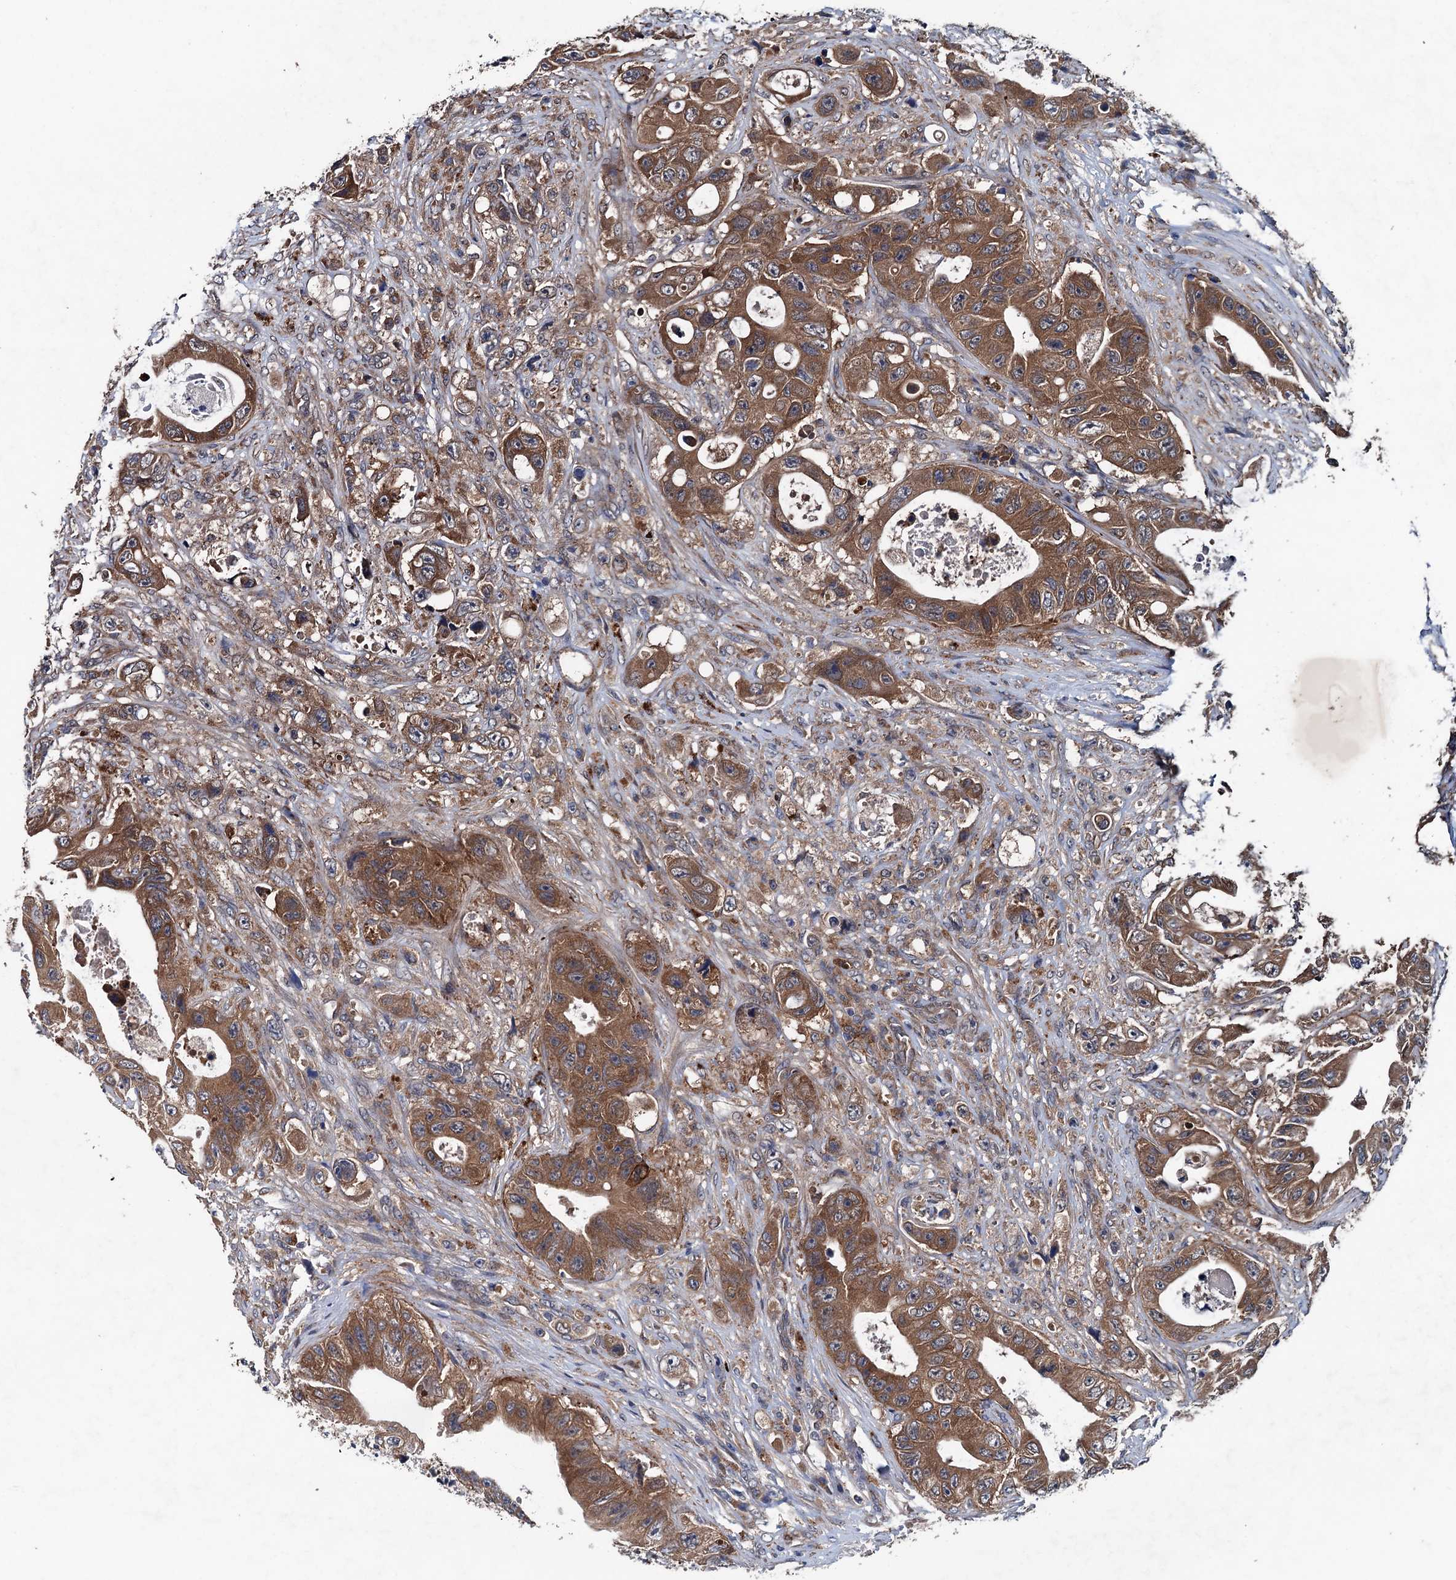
{"staining": {"intensity": "moderate", "quantity": ">75%", "location": "cytoplasmic/membranous"}, "tissue": "colorectal cancer", "cell_type": "Tumor cells", "image_type": "cancer", "snomed": [{"axis": "morphology", "description": "Adenocarcinoma, NOS"}, {"axis": "topography", "description": "Colon"}], "caption": "Protein staining by immunohistochemistry (IHC) exhibits moderate cytoplasmic/membranous positivity in approximately >75% of tumor cells in colorectal cancer (adenocarcinoma).", "gene": "BLTP3B", "patient": {"sex": "female", "age": 46}}